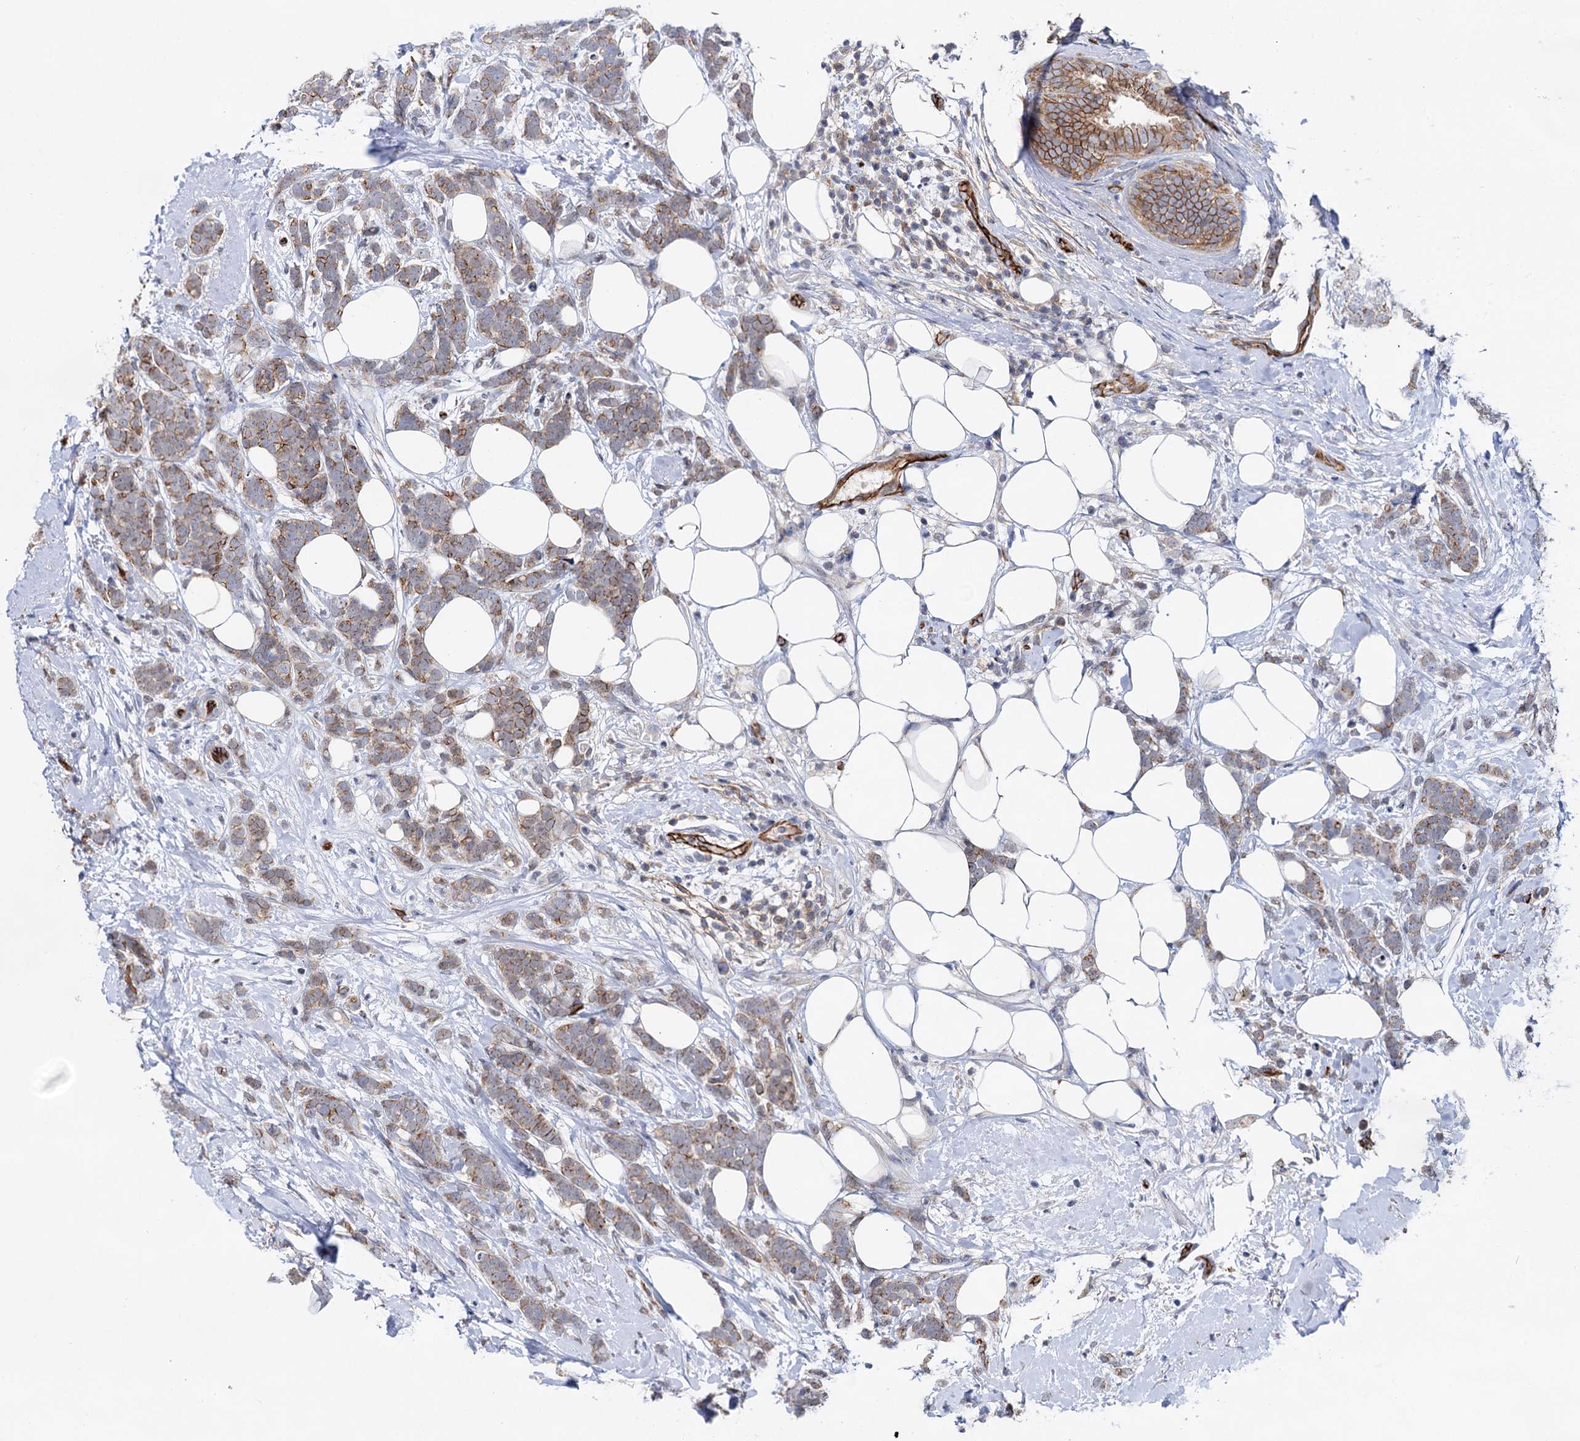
{"staining": {"intensity": "moderate", "quantity": "25%-75%", "location": "cytoplasmic/membranous"}, "tissue": "breast cancer", "cell_type": "Tumor cells", "image_type": "cancer", "snomed": [{"axis": "morphology", "description": "Lobular carcinoma"}, {"axis": "topography", "description": "Breast"}], "caption": "Brown immunohistochemical staining in breast cancer exhibits moderate cytoplasmic/membranous staining in approximately 25%-75% of tumor cells.", "gene": "ABLIM1", "patient": {"sex": "female", "age": 58}}